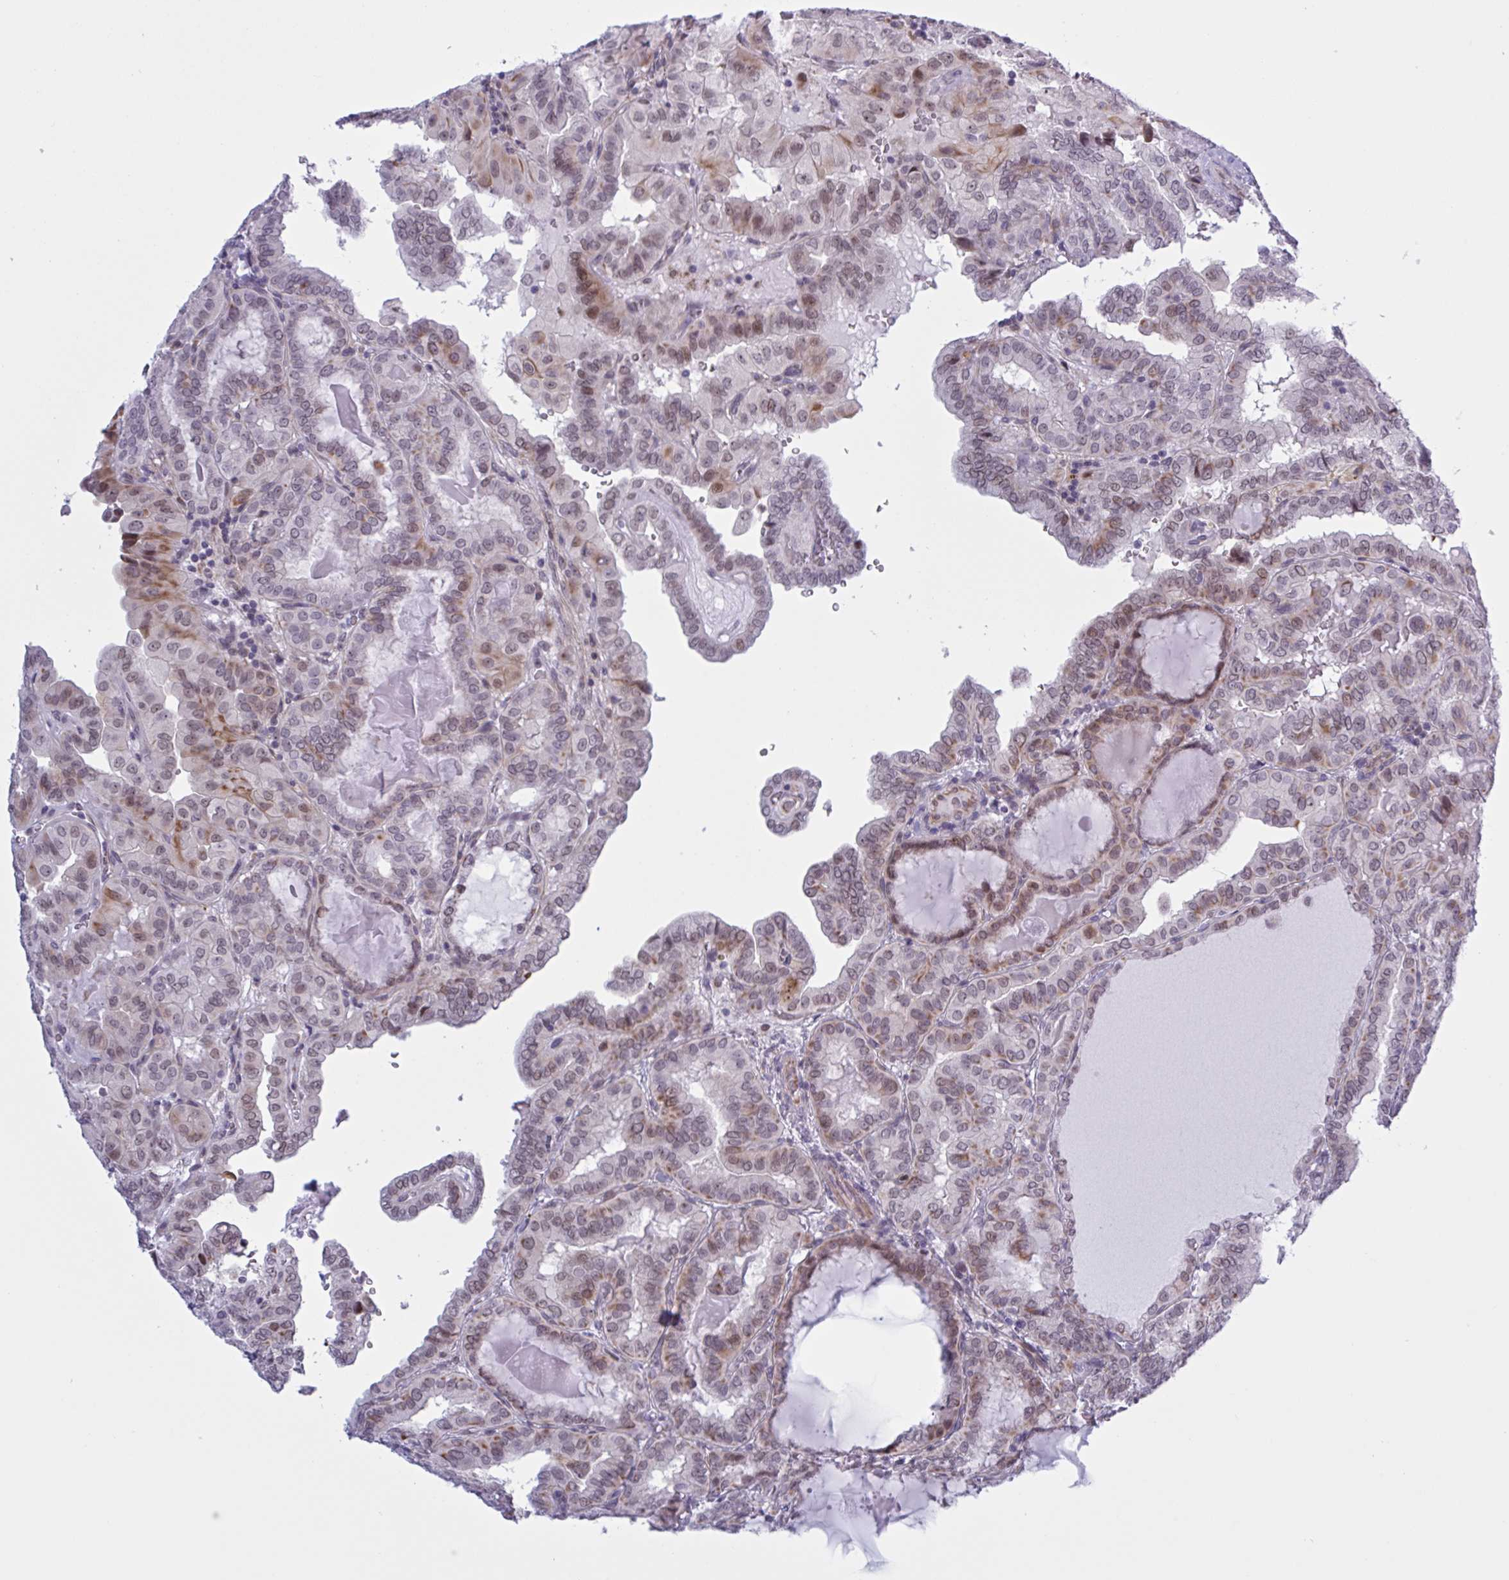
{"staining": {"intensity": "strong", "quantity": "<25%", "location": "nuclear"}, "tissue": "thyroid cancer", "cell_type": "Tumor cells", "image_type": "cancer", "snomed": [{"axis": "morphology", "description": "Papillary adenocarcinoma, NOS"}, {"axis": "topography", "description": "Thyroid gland"}], "caption": "Thyroid cancer was stained to show a protein in brown. There is medium levels of strong nuclear staining in about <25% of tumor cells.", "gene": "PRMT6", "patient": {"sex": "female", "age": 46}}